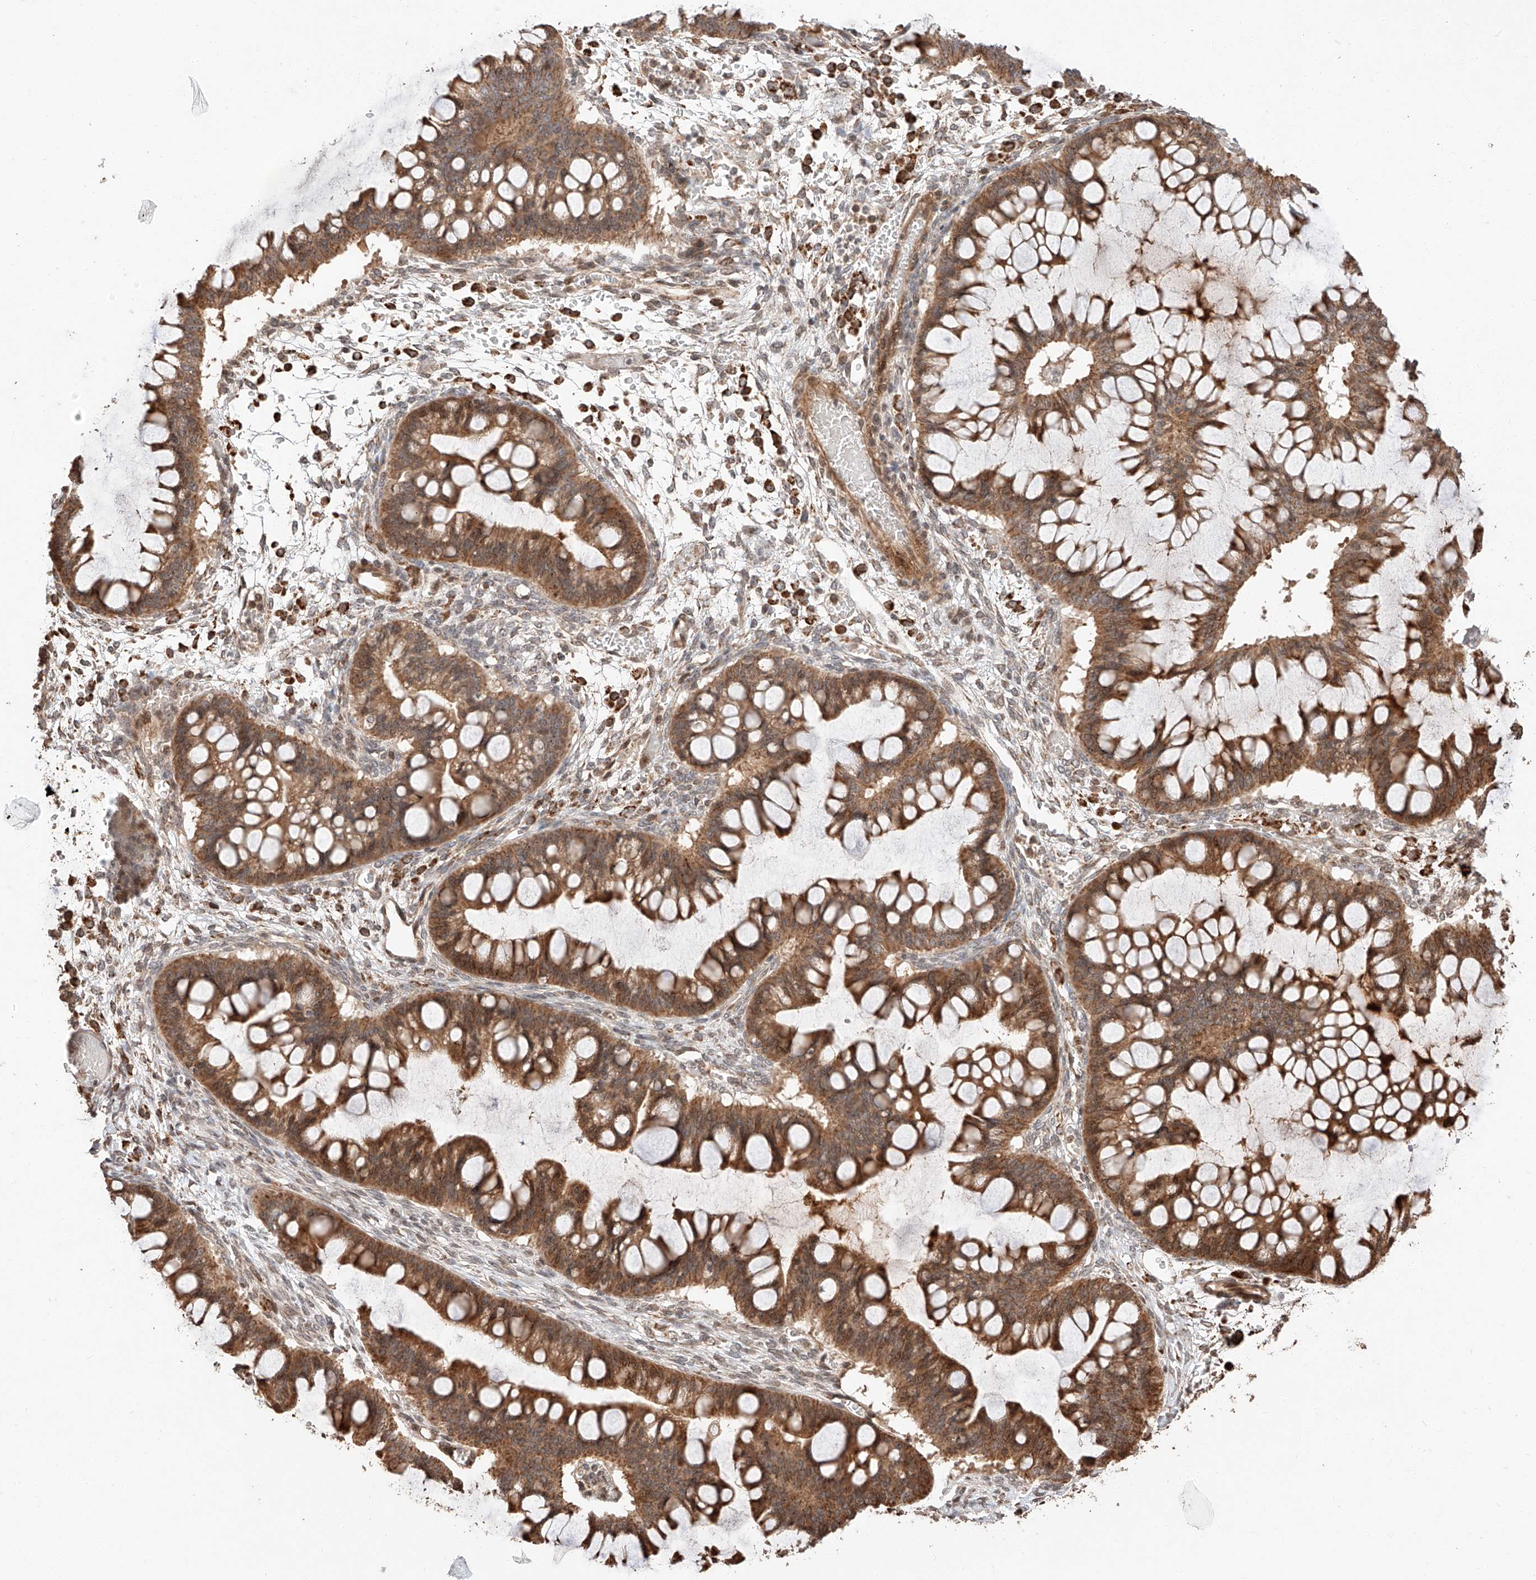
{"staining": {"intensity": "moderate", "quantity": ">75%", "location": "cytoplasmic/membranous"}, "tissue": "ovarian cancer", "cell_type": "Tumor cells", "image_type": "cancer", "snomed": [{"axis": "morphology", "description": "Cystadenocarcinoma, mucinous, NOS"}, {"axis": "topography", "description": "Ovary"}], "caption": "Immunohistochemistry micrograph of ovarian cancer (mucinous cystadenocarcinoma) stained for a protein (brown), which displays medium levels of moderate cytoplasmic/membranous staining in approximately >75% of tumor cells.", "gene": "ARHGAP33", "patient": {"sex": "female", "age": 73}}